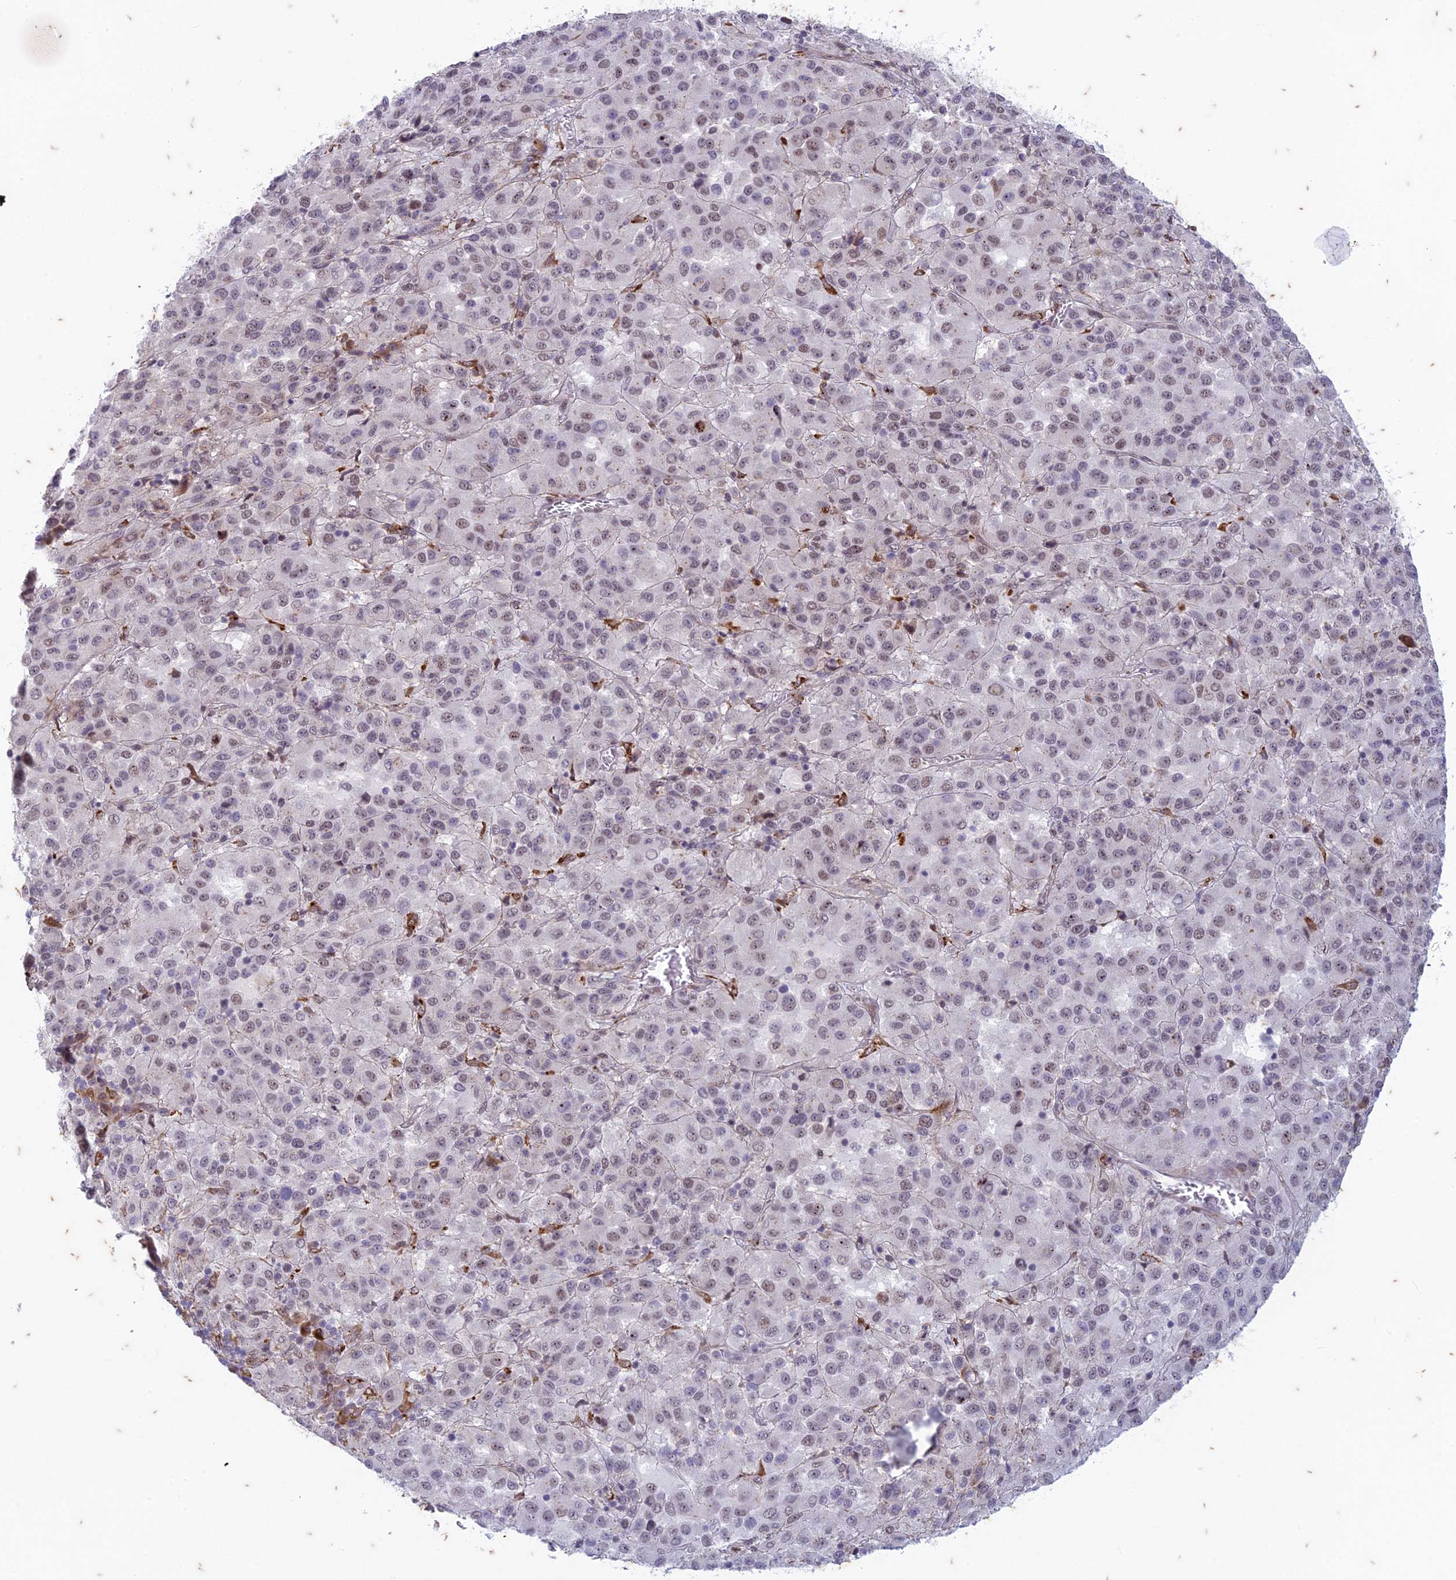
{"staining": {"intensity": "weak", "quantity": "25%-75%", "location": "nuclear"}, "tissue": "melanoma", "cell_type": "Tumor cells", "image_type": "cancer", "snomed": [{"axis": "morphology", "description": "Malignant melanoma, Metastatic site"}, {"axis": "topography", "description": "Lung"}], "caption": "Protein expression analysis of malignant melanoma (metastatic site) shows weak nuclear staining in about 25%-75% of tumor cells.", "gene": "PABPN1L", "patient": {"sex": "male", "age": 64}}